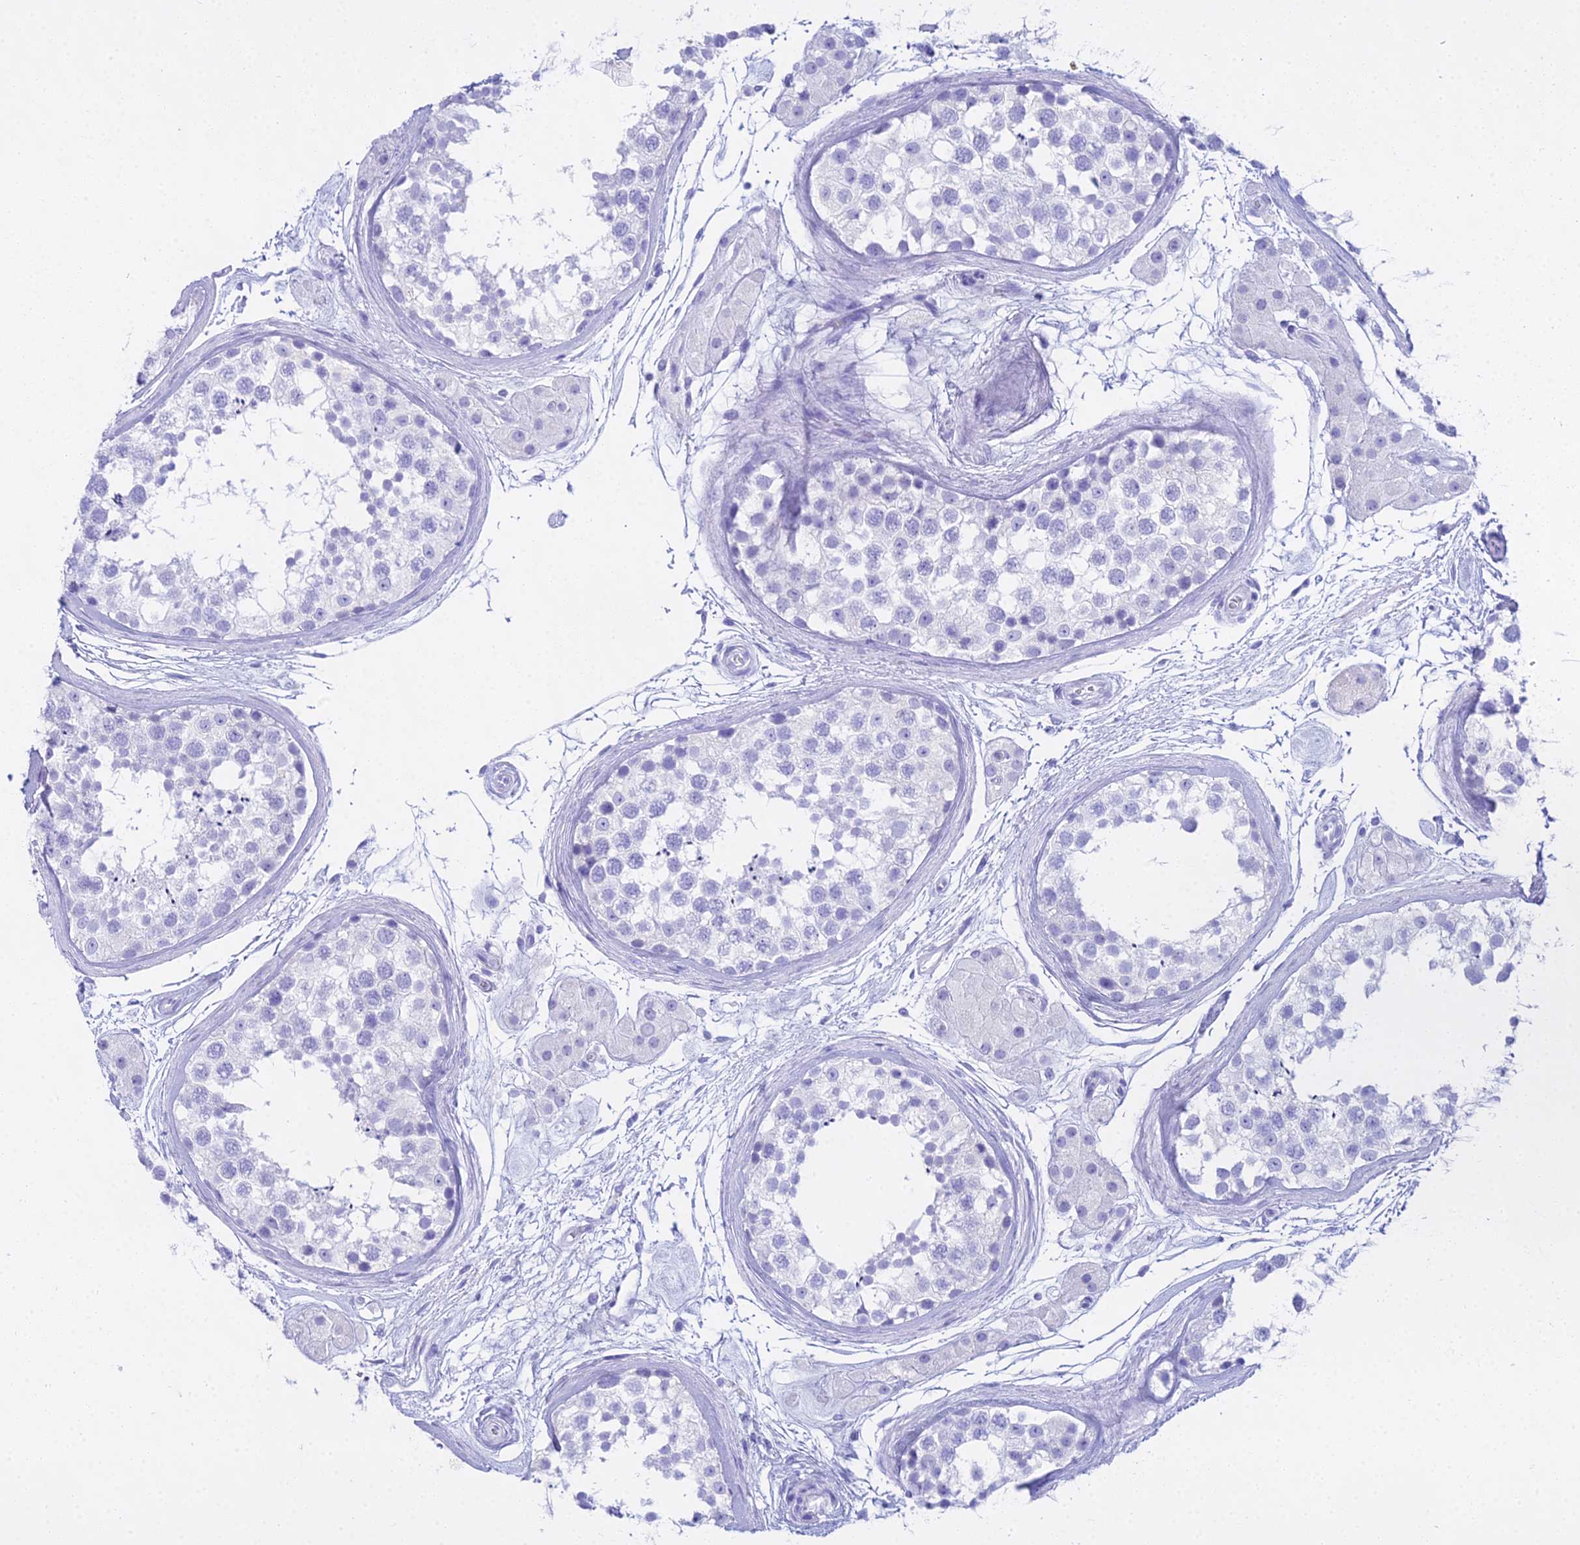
{"staining": {"intensity": "negative", "quantity": "none", "location": "none"}, "tissue": "testis", "cell_type": "Cells in seminiferous ducts", "image_type": "normal", "snomed": [{"axis": "morphology", "description": "Normal tissue, NOS"}, {"axis": "topography", "description": "Testis"}], "caption": "This is an immunohistochemistry (IHC) image of normal testis. There is no positivity in cells in seminiferous ducts.", "gene": "CGB1", "patient": {"sex": "male", "age": 56}}